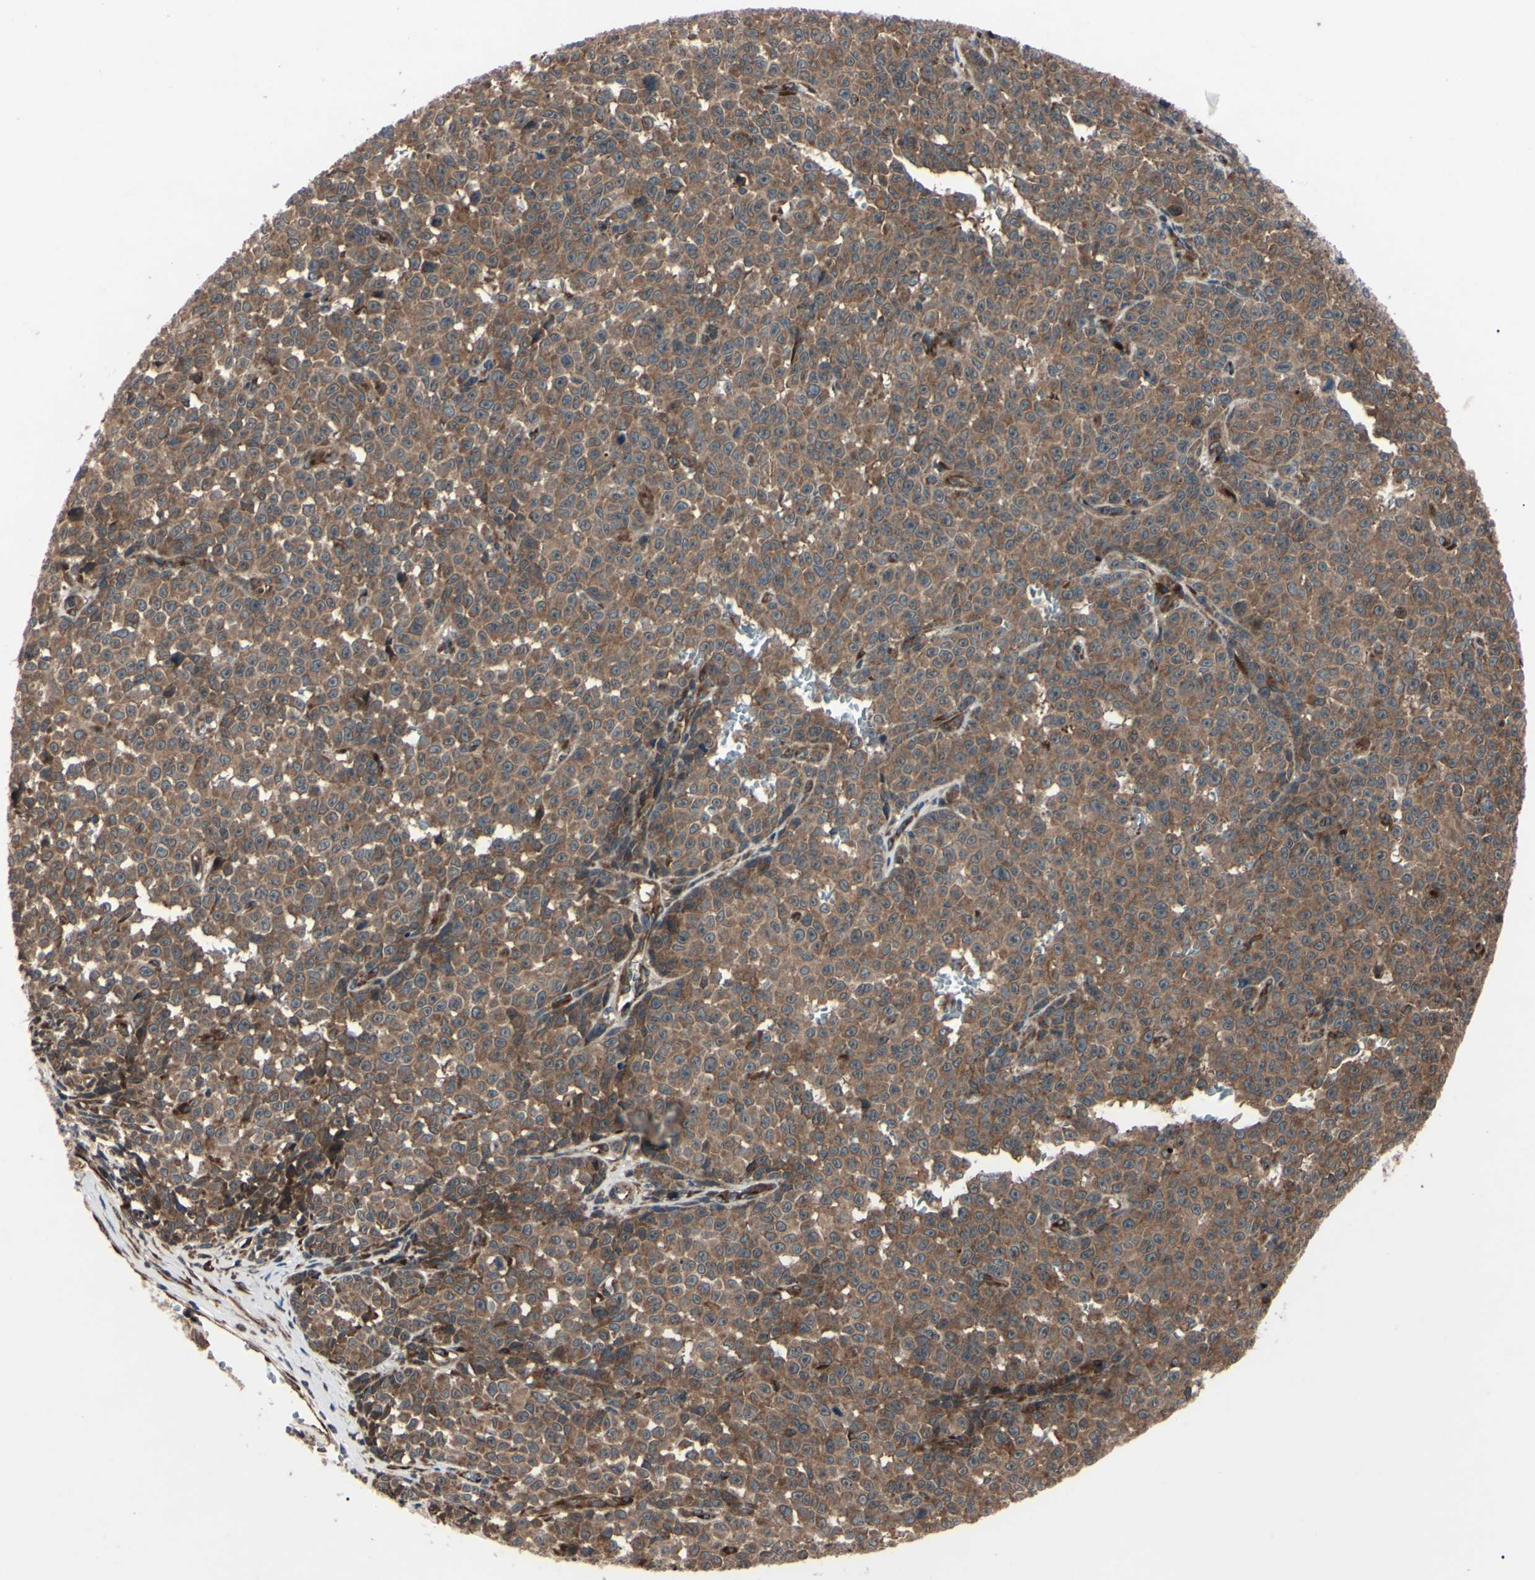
{"staining": {"intensity": "moderate", "quantity": ">75%", "location": "cytoplasmic/membranous"}, "tissue": "melanoma", "cell_type": "Tumor cells", "image_type": "cancer", "snomed": [{"axis": "morphology", "description": "Malignant melanoma, NOS"}, {"axis": "topography", "description": "Skin"}], "caption": "IHC of human melanoma displays medium levels of moderate cytoplasmic/membranous positivity in about >75% of tumor cells. (DAB (3,3'-diaminobenzidine) = brown stain, brightfield microscopy at high magnification).", "gene": "GUCY1B1", "patient": {"sex": "female", "age": 82}}